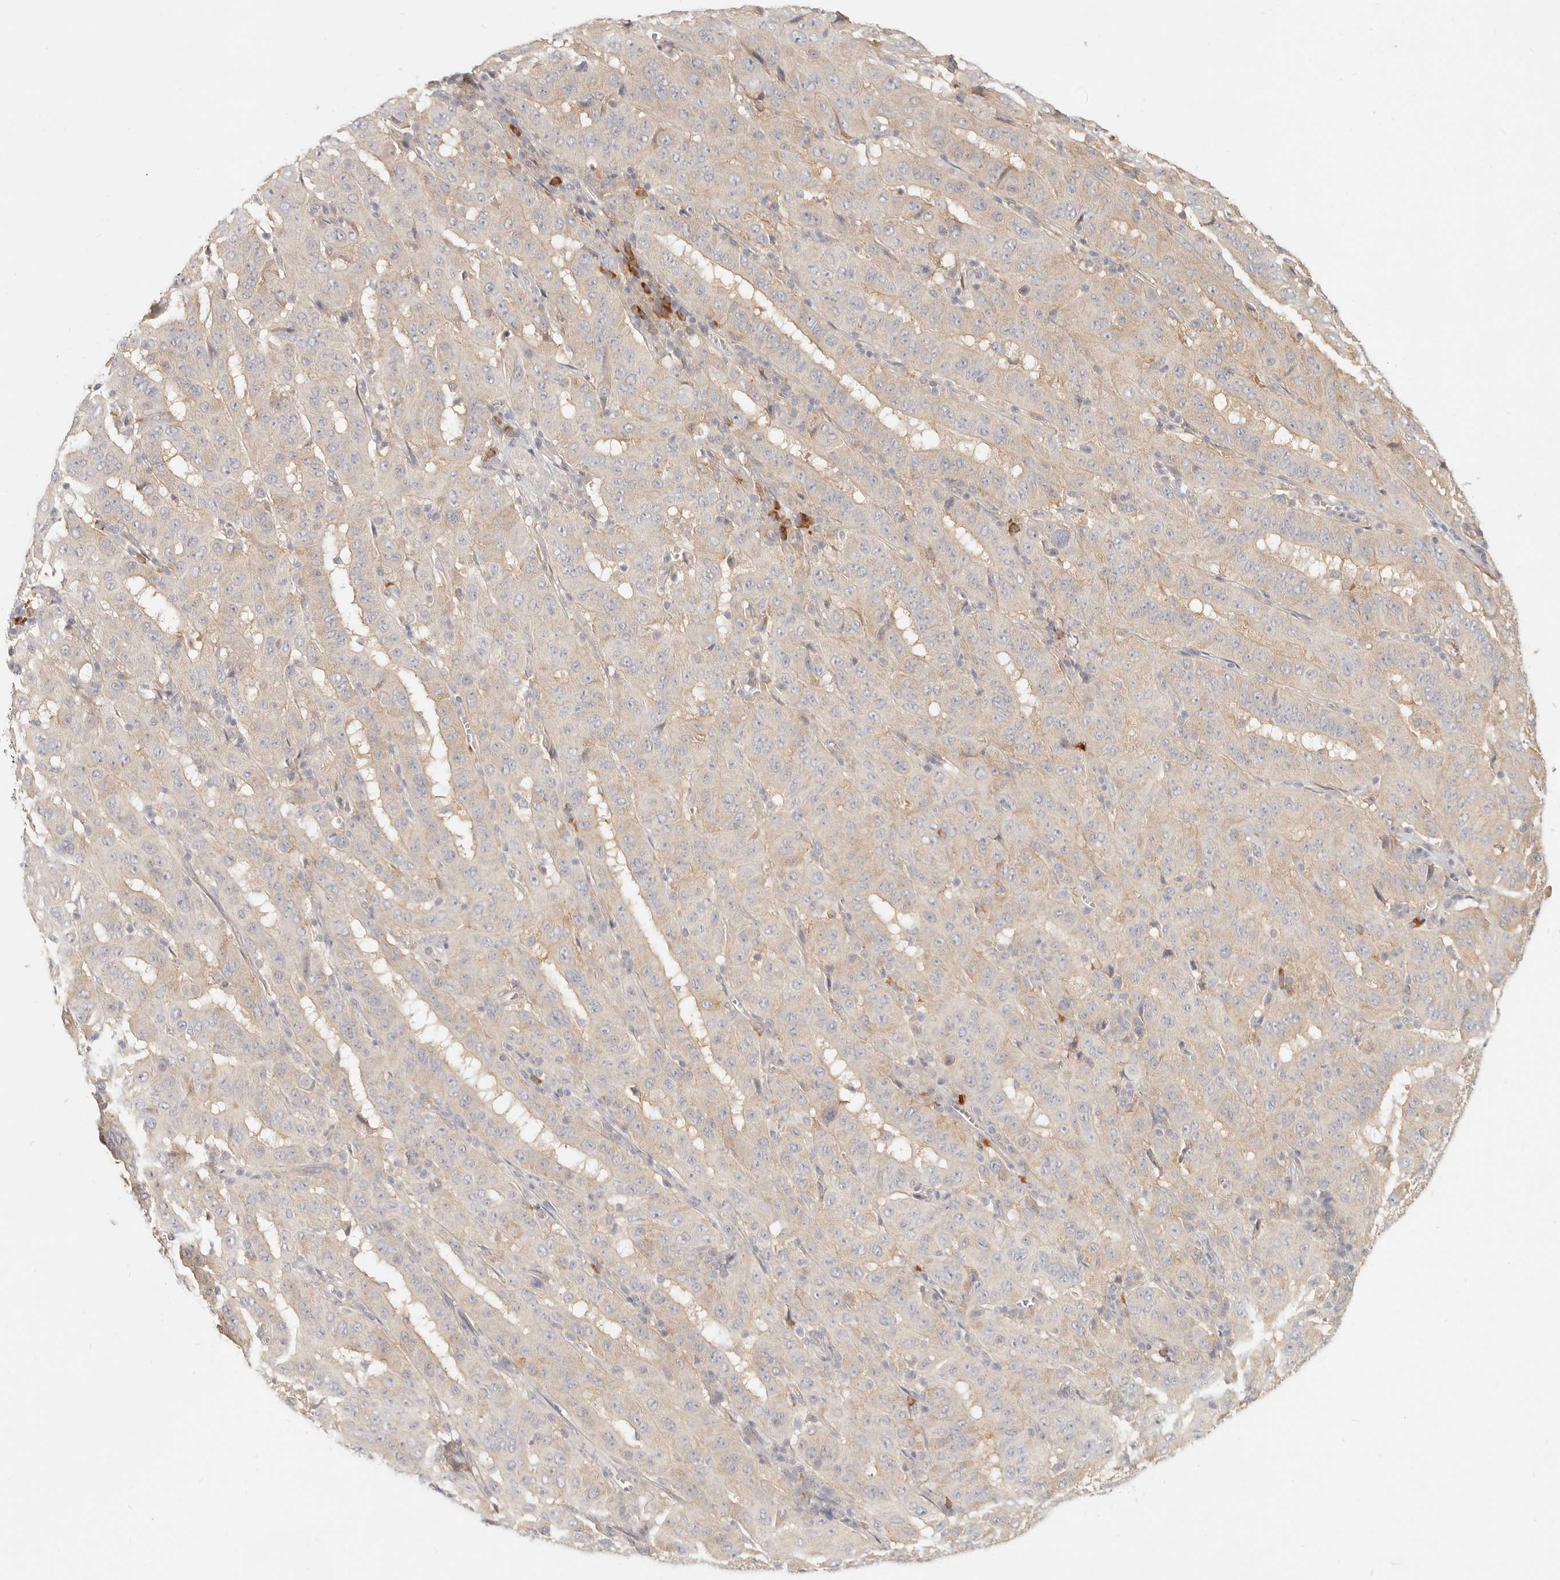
{"staining": {"intensity": "weak", "quantity": "25%-75%", "location": "cytoplasmic/membranous"}, "tissue": "pancreatic cancer", "cell_type": "Tumor cells", "image_type": "cancer", "snomed": [{"axis": "morphology", "description": "Adenocarcinoma, NOS"}, {"axis": "topography", "description": "Pancreas"}], "caption": "Weak cytoplasmic/membranous expression for a protein is seen in about 25%-75% of tumor cells of pancreatic cancer using immunohistochemistry.", "gene": "PABPC4", "patient": {"sex": "male", "age": 63}}